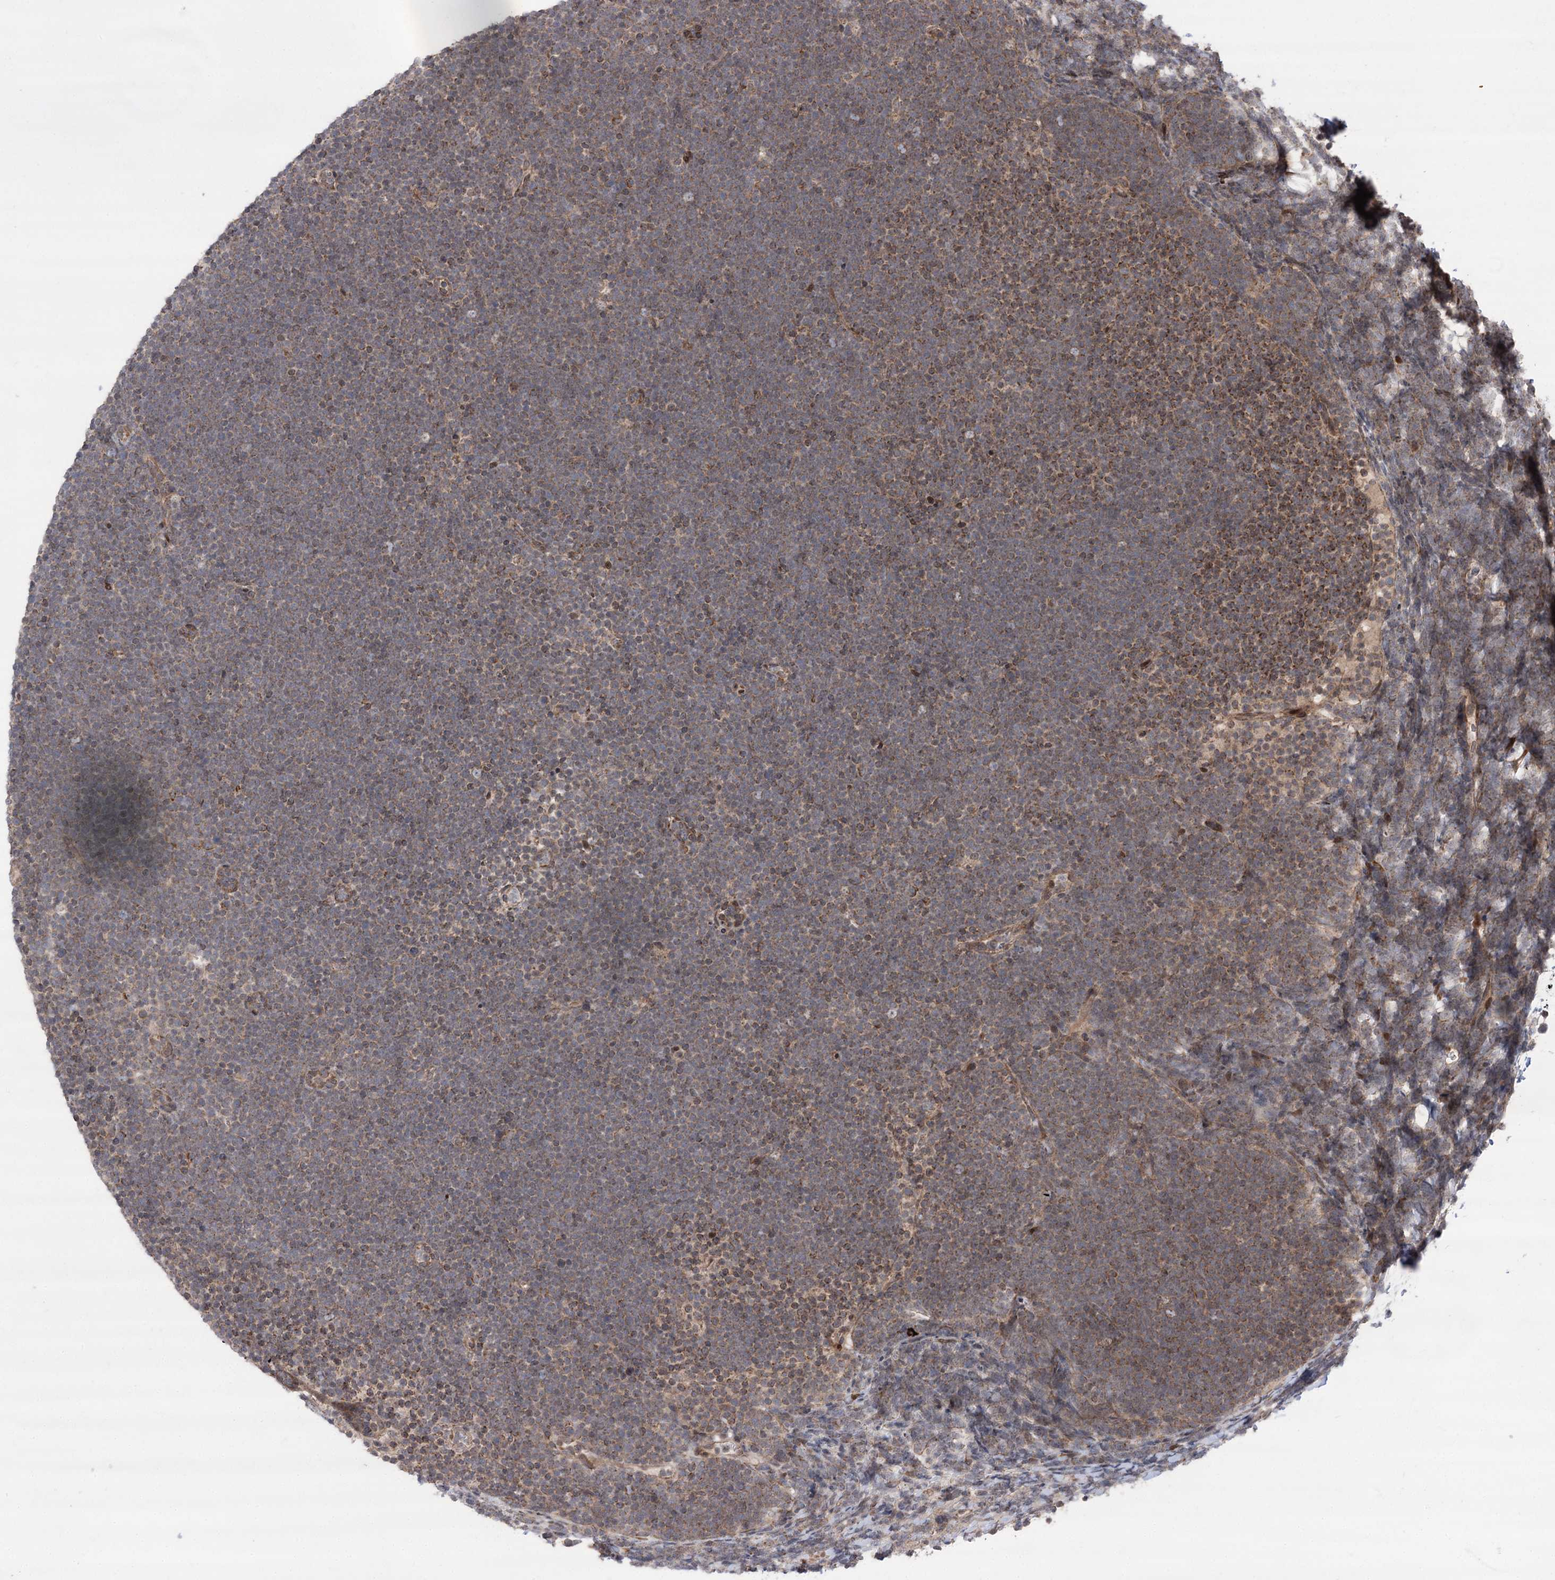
{"staining": {"intensity": "weak", "quantity": "25%-75%", "location": "cytoplasmic/membranous"}, "tissue": "lymphoma", "cell_type": "Tumor cells", "image_type": "cancer", "snomed": [{"axis": "morphology", "description": "Malignant lymphoma, non-Hodgkin's type, High grade"}, {"axis": "topography", "description": "Lymph node"}], "caption": "Approximately 25%-75% of tumor cells in lymphoma show weak cytoplasmic/membranous protein positivity as visualized by brown immunohistochemical staining.", "gene": "TENM2", "patient": {"sex": "male", "age": 13}}